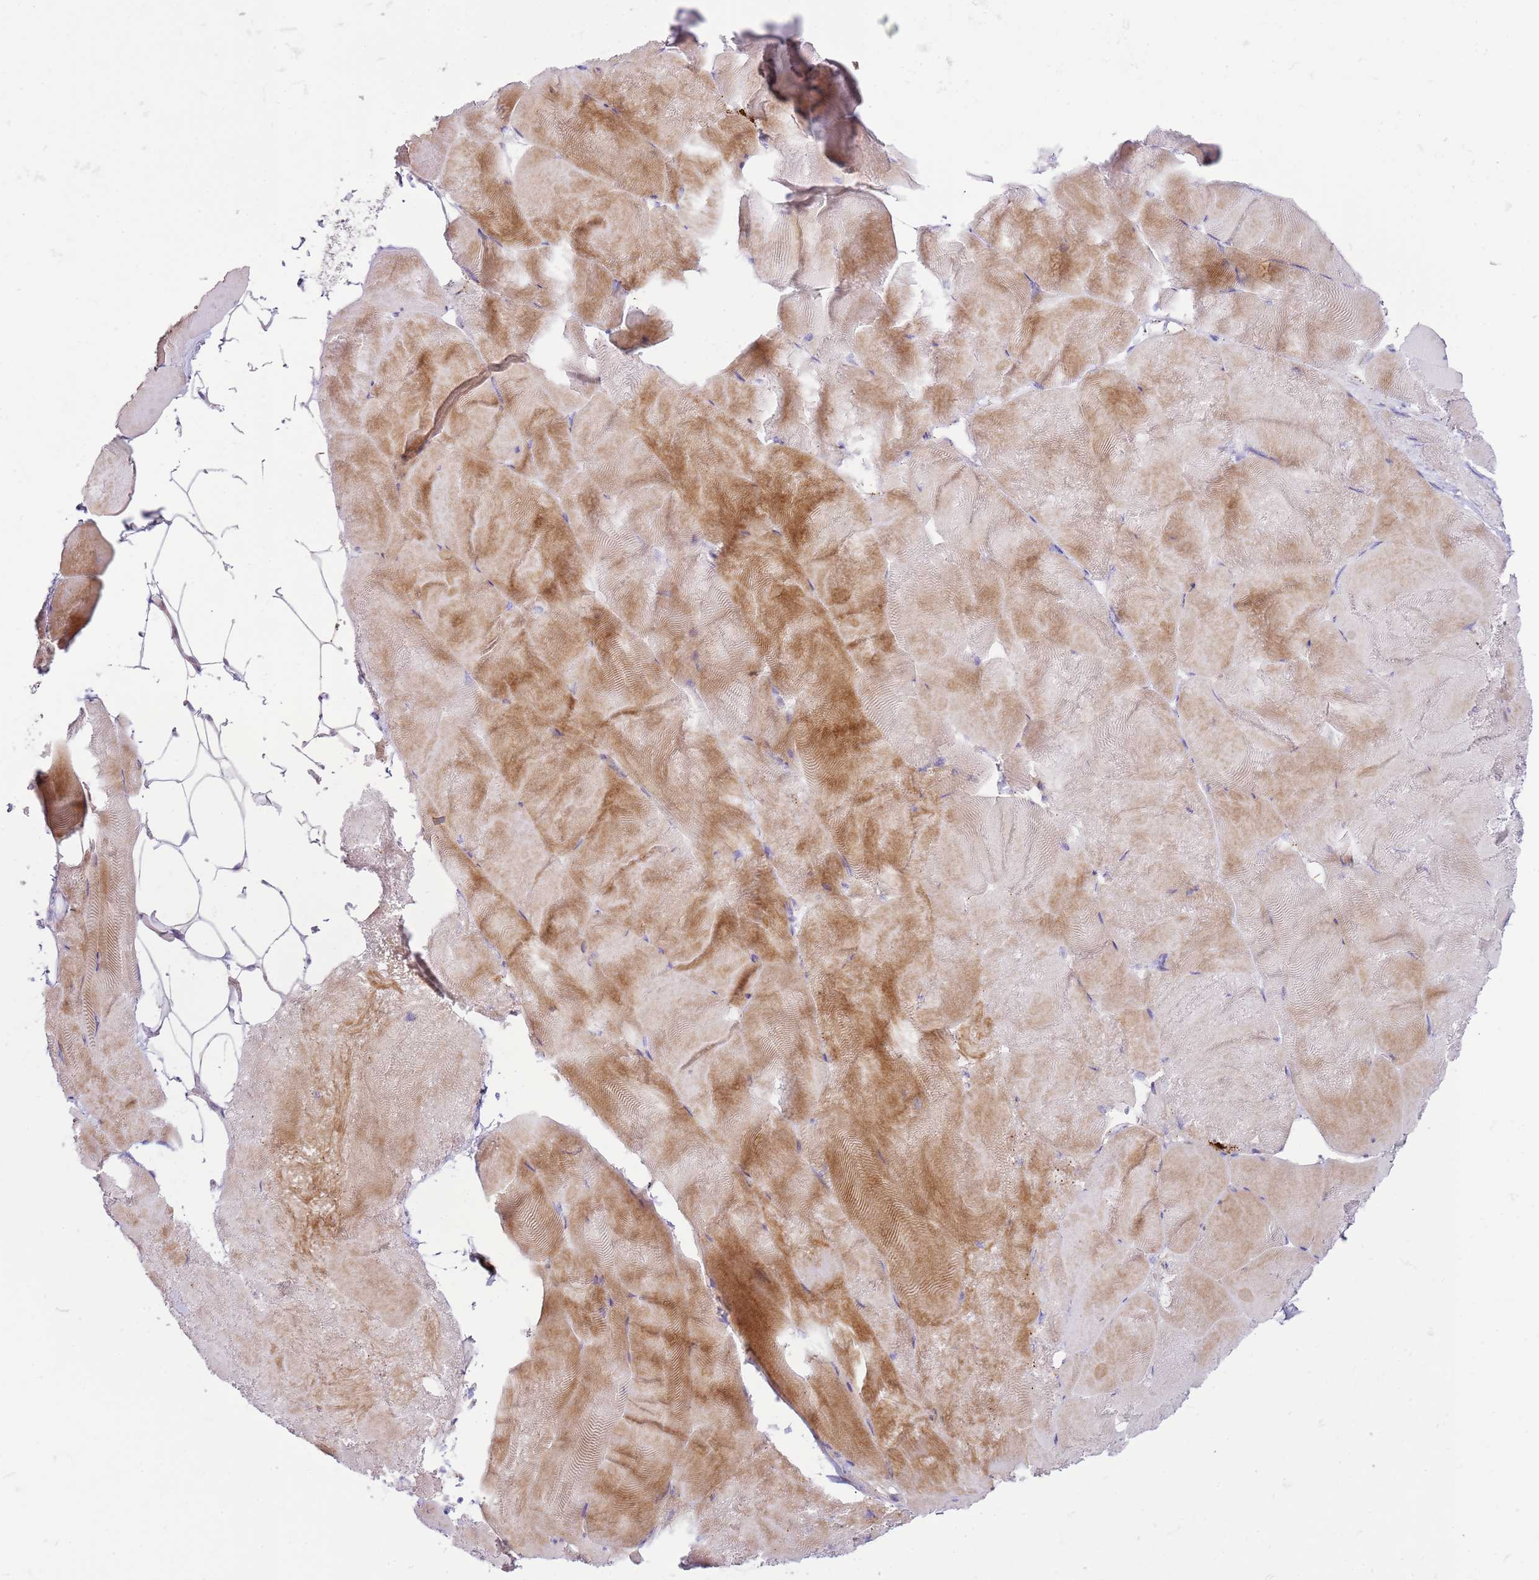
{"staining": {"intensity": "moderate", "quantity": "25%-75%", "location": "cytoplasmic/membranous"}, "tissue": "skeletal muscle", "cell_type": "Myocytes", "image_type": "normal", "snomed": [{"axis": "morphology", "description": "Normal tissue, NOS"}, {"axis": "topography", "description": "Skeletal muscle"}], "caption": "IHC (DAB (3,3'-diaminobenzidine)) staining of benign human skeletal muscle reveals moderate cytoplasmic/membranous protein expression in approximately 25%-75% of myocytes.", "gene": "FPR1", "patient": {"sex": "female", "age": 64}}